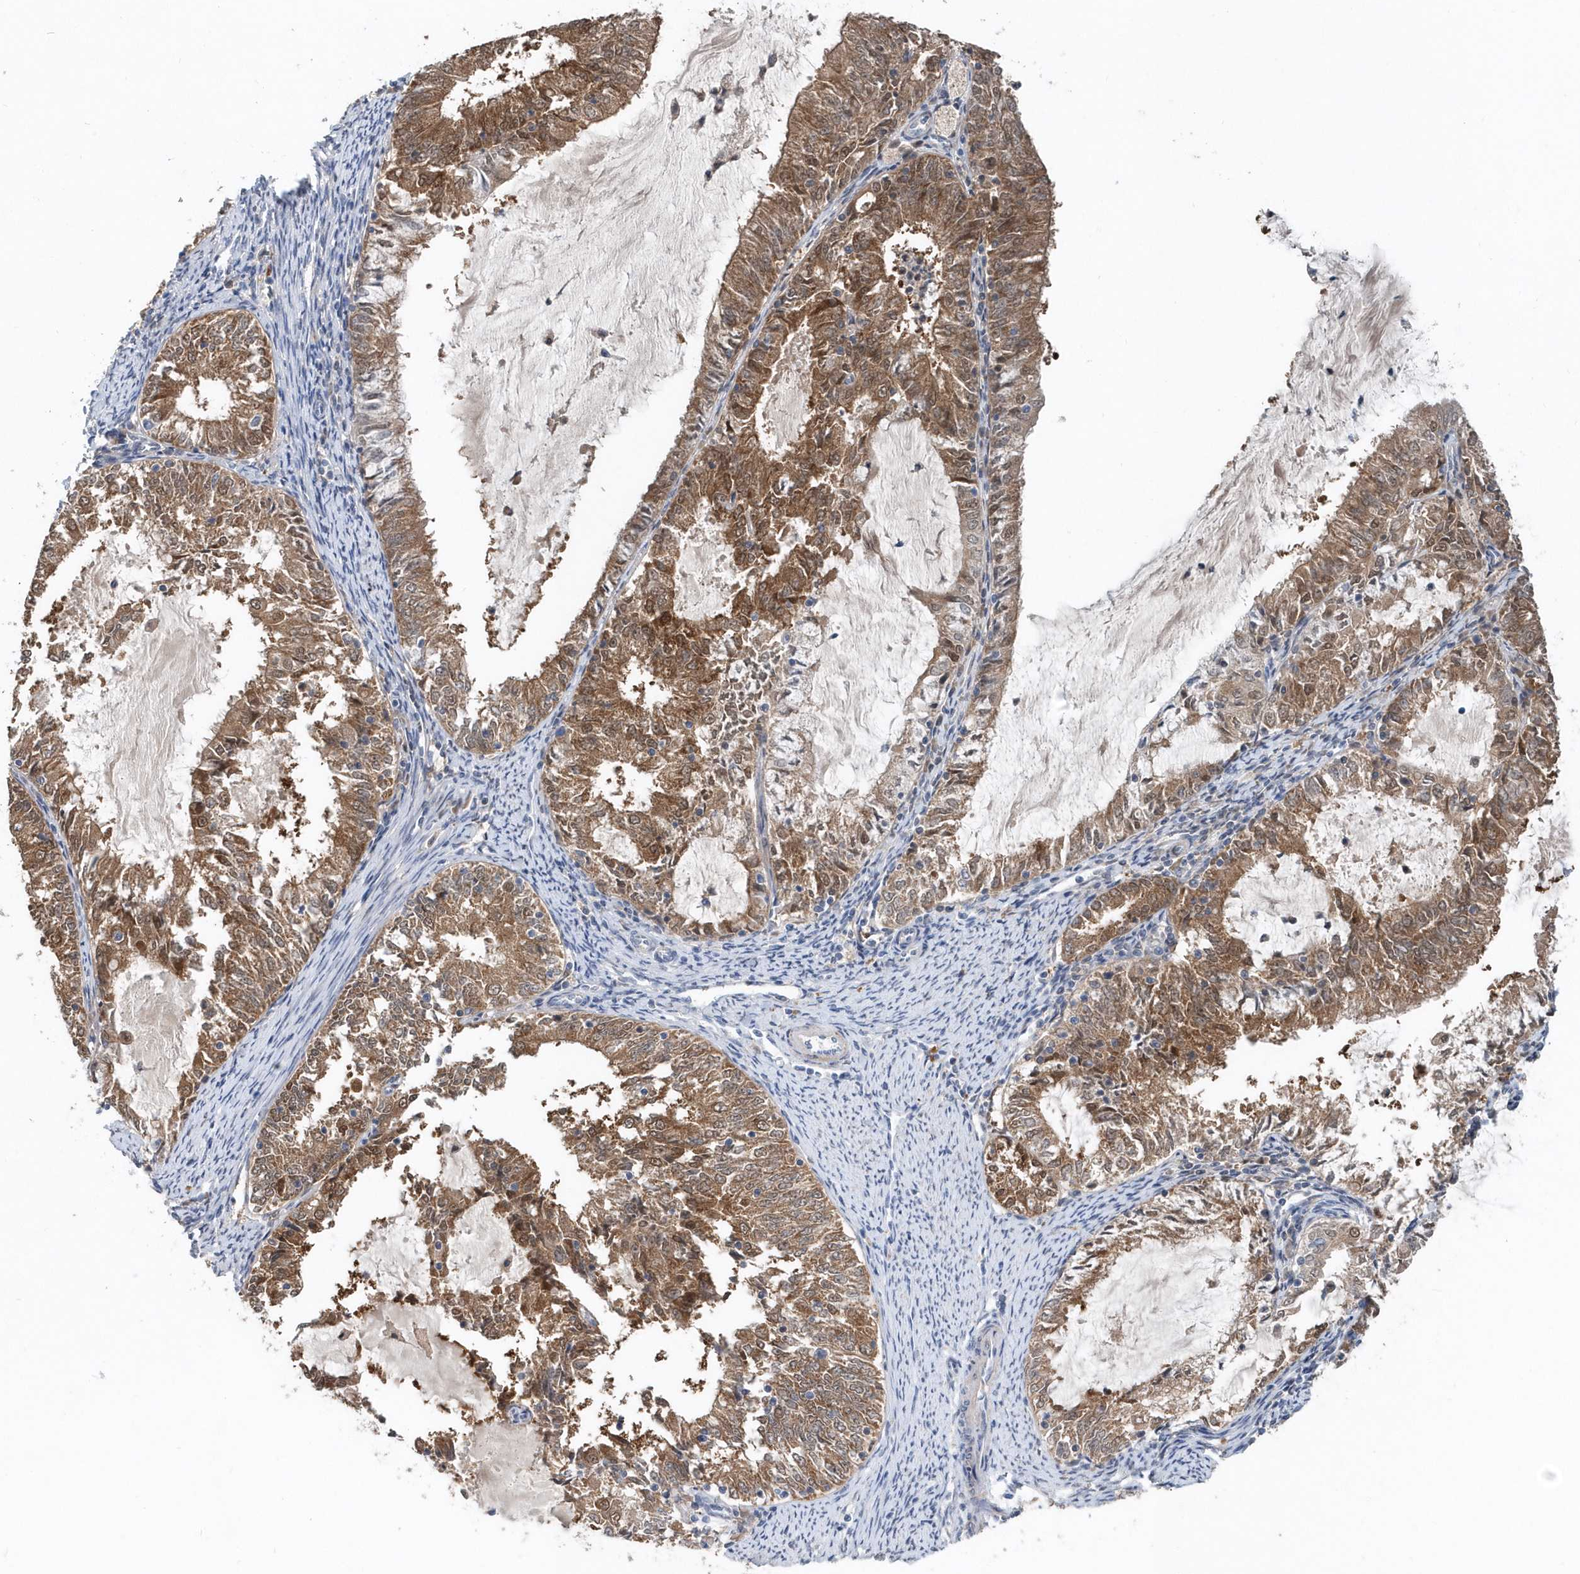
{"staining": {"intensity": "strong", "quantity": ">75%", "location": "cytoplasmic/membranous"}, "tissue": "endometrial cancer", "cell_type": "Tumor cells", "image_type": "cancer", "snomed": [{"axis": "morphology", "description": "Adenocarcinoma, NOS"}, {"axis": "topography", "description": "Endometrium"}], "caption": "DAB (3,3'-diaminobenzidine) immunohistochemical staining of endometrial adenocarcinoma demonstrates strong cytoplasmic/membranous protein staining in approximately >75% of tumor cells.", "gene": "PFN2", "patient": {"sex": "female", "age": 57}}